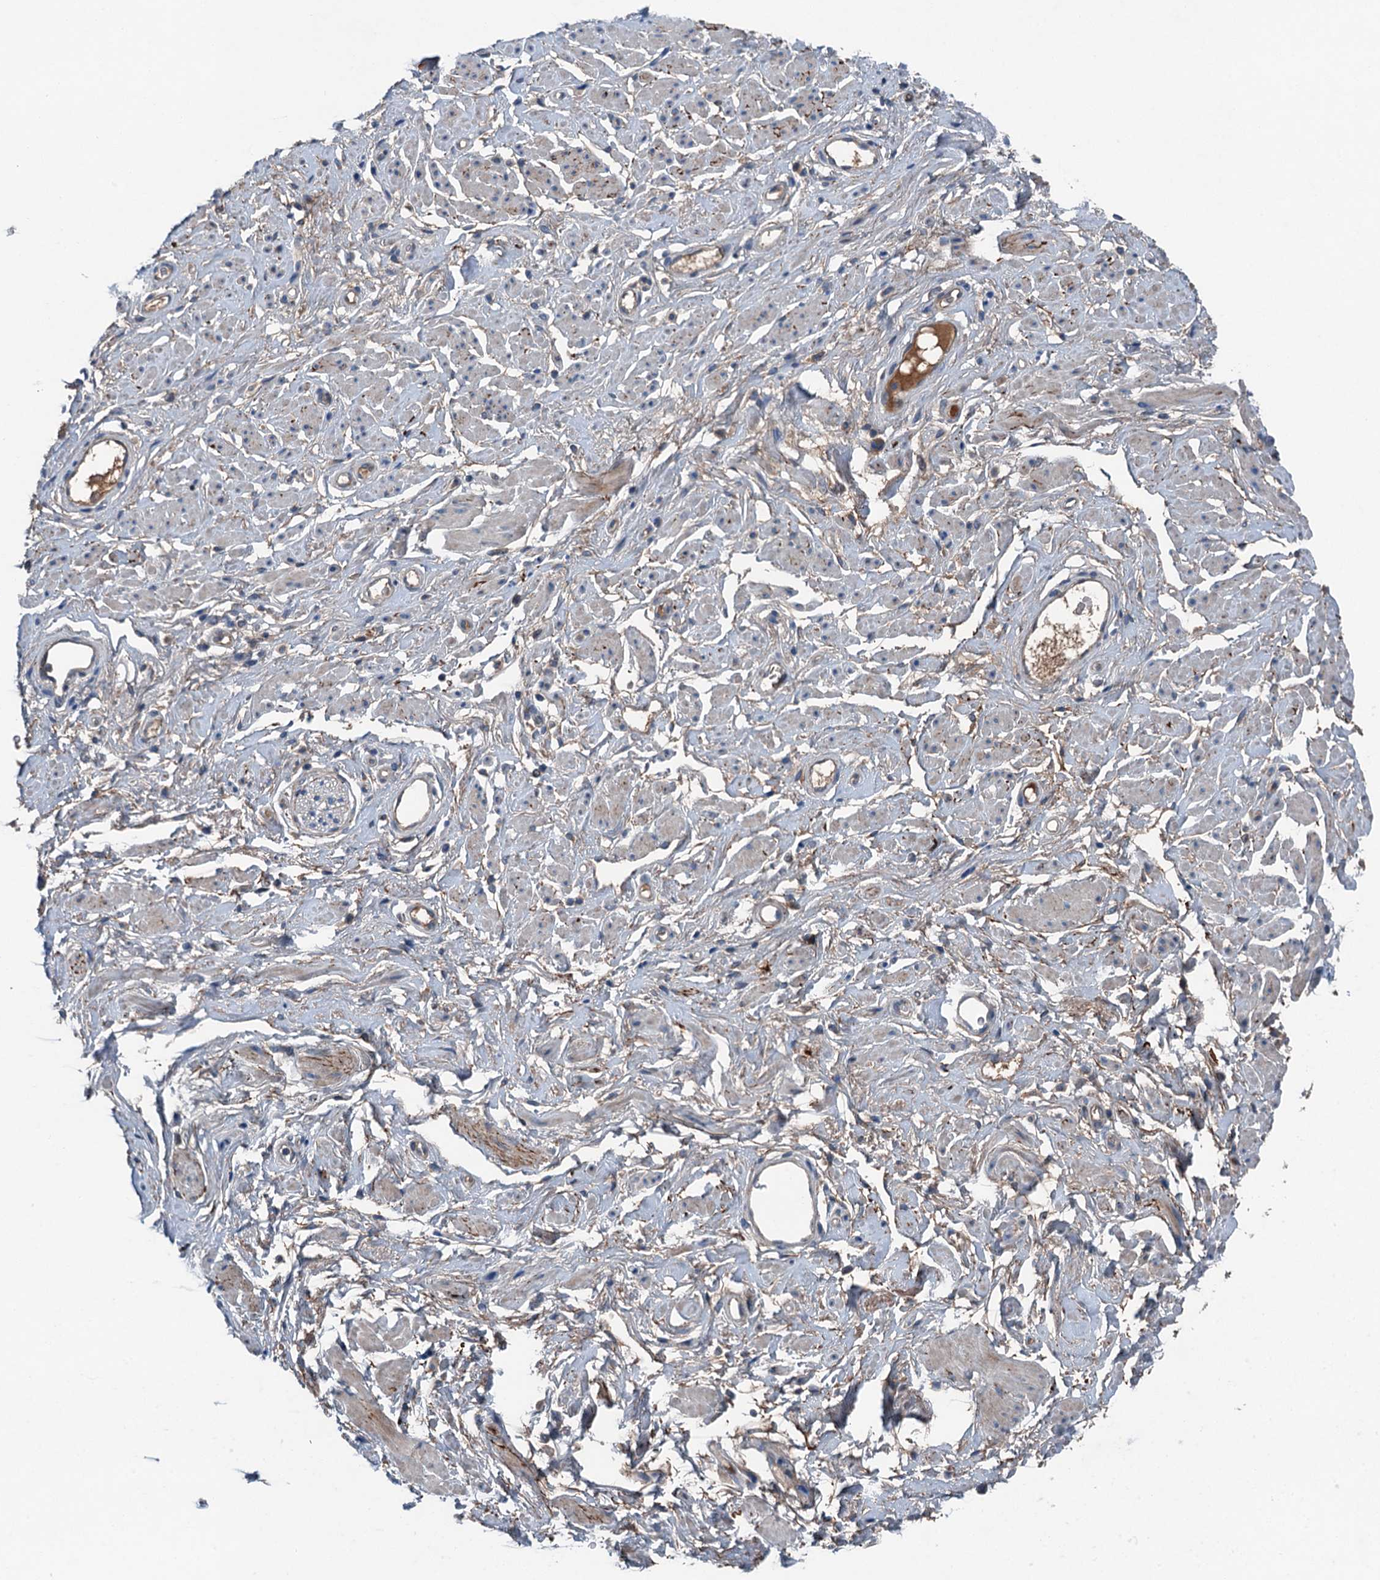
{"staining": {"intensity": "negative", "quantity": "none", "location": "none"}, "tissue": "adipose tissue", "cell_type": "Adipocytes", "image_type": "normal", "snomed": [{"axis": "morphology", "description": "Normal tissue, NOS"}, {"axis": "morphology", "description": "Adenocarcinoma, NOS"}, {"axis": "topography", "description": "Rectum"}, {"axis": "topography", "description": "Vagina"}, {"axis": "topography", "description": "Peripheral nerve tissue"}], "caption": "Immunohistochemistry (IHC) micrograph of unremarkable adipose tissue stained for a protein (brown), which exhibits no positivity in adipocytes.", "gene": "SLC2A10", "patient": {"sex": "female", "age": 71}}